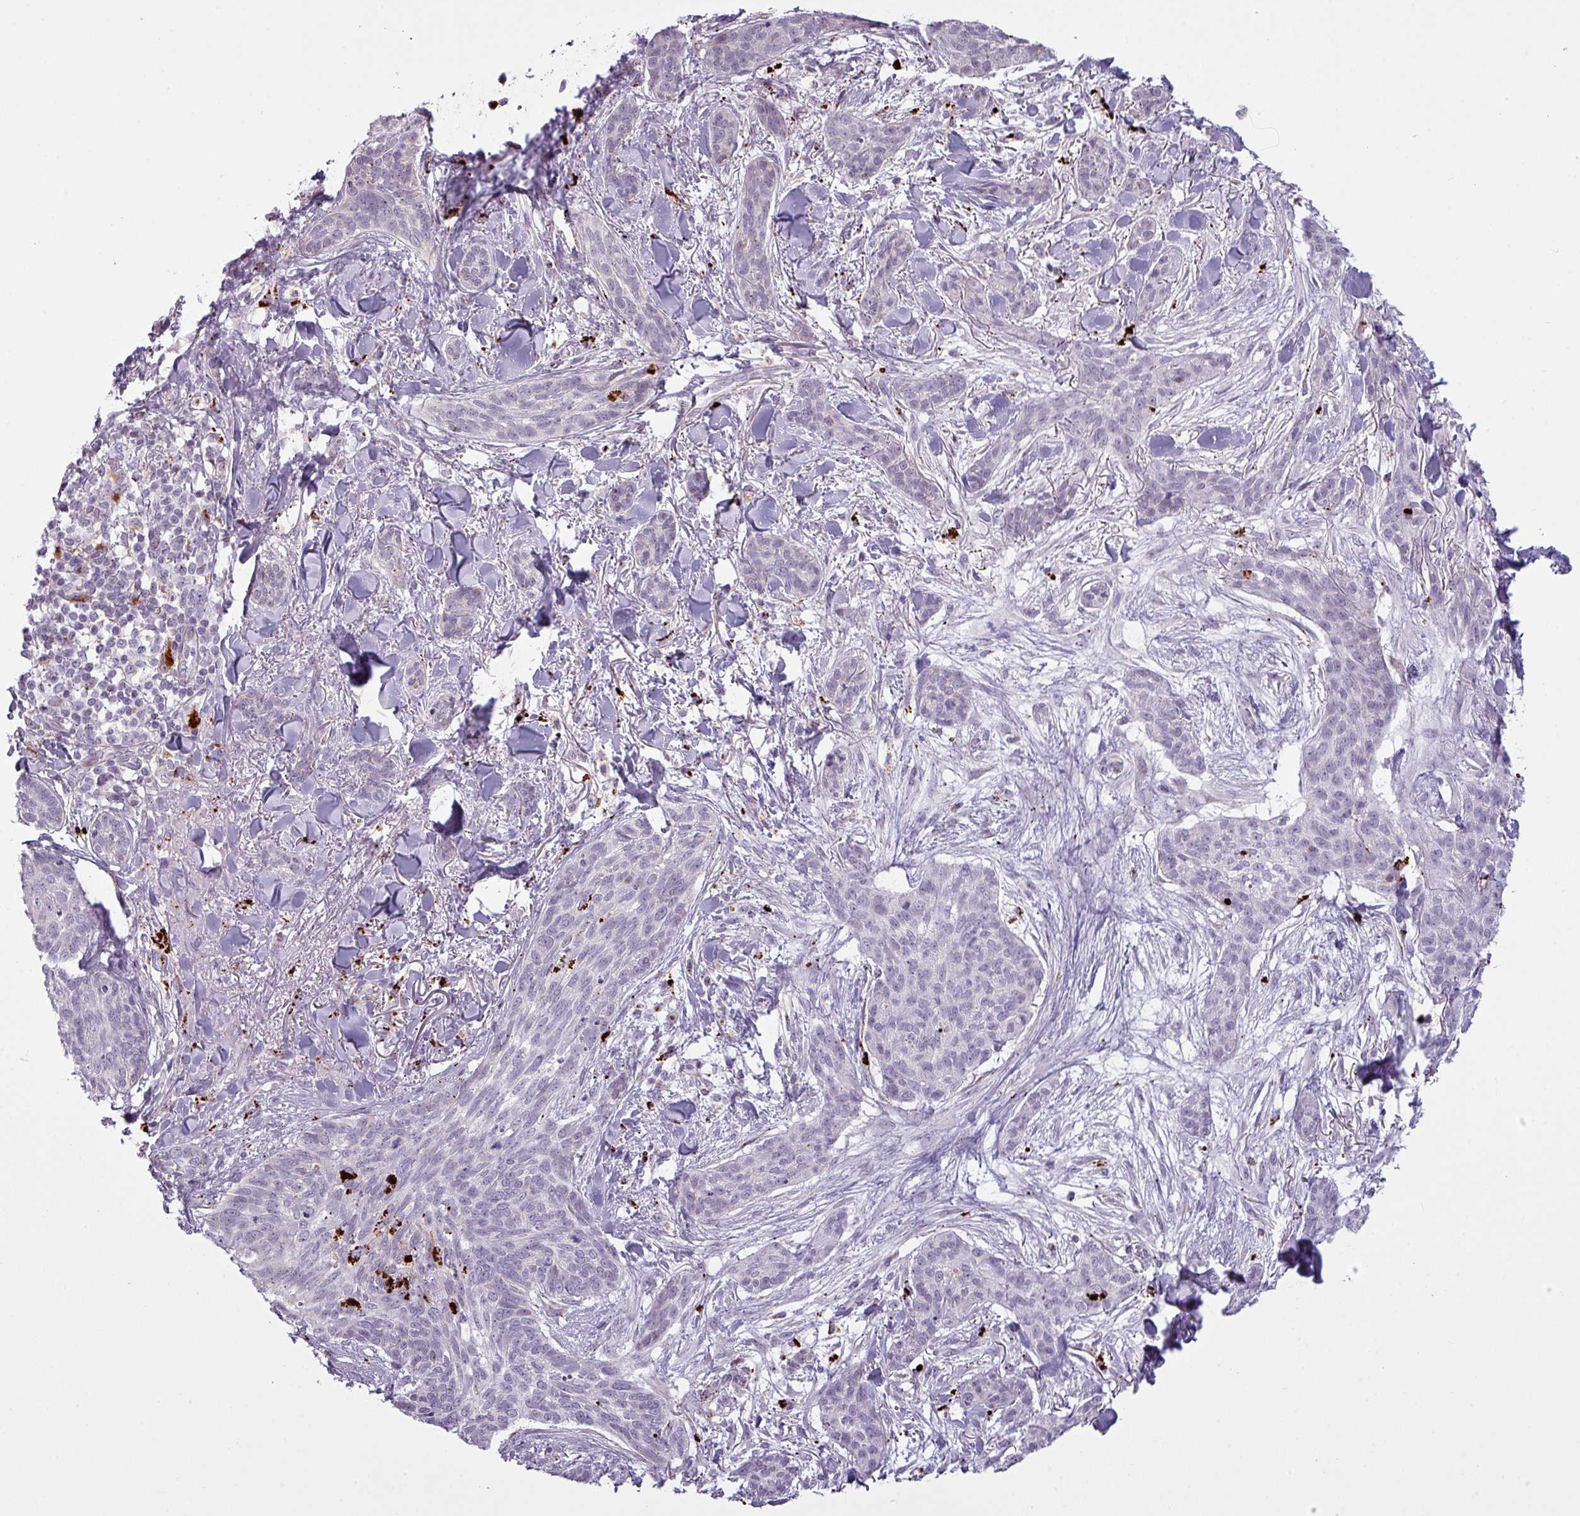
{"staining": {"intensity": "negative", "quantity": "none", "location": "none"}, "tissue": "skin cancer", "cell_type": "Tumor cells", "image_type": "cancer", "snomed": [{"axis": "morphology", "description": "Basal cell carcinoma"}, {"axis": "topography", "description": "Skin"}], "caption": "Human skin cancer stained for a protein using immunohistochemistry demonstrates no positivity in tumor cells.", "gene": "MAP7D2", "patient": {"sex": "male", "age": 52}}